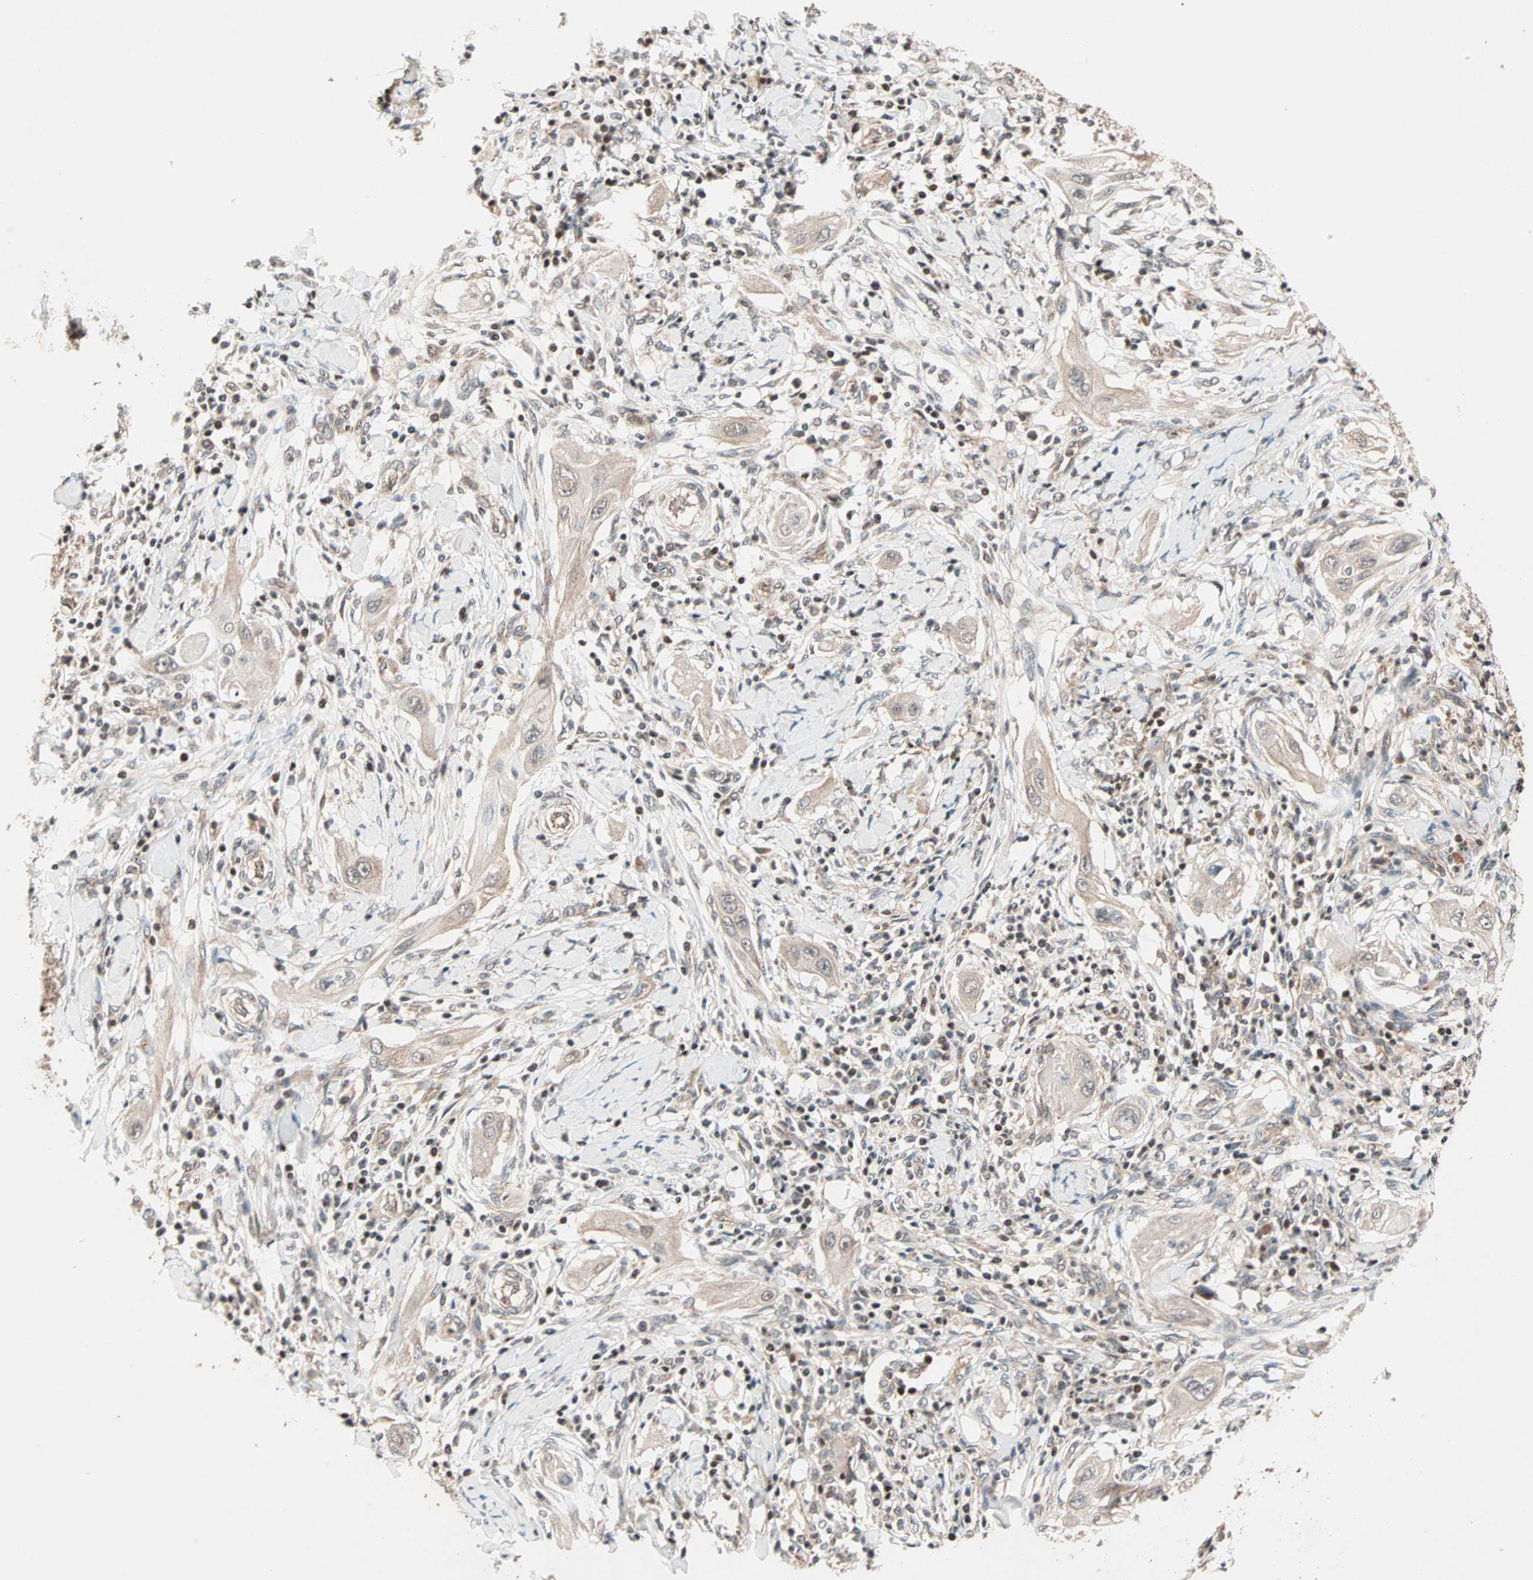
{"staining": {"intensity": "weak", "quantity": ">75%", "location": "cytoplasmic/membranous"}, "tissue": "lung cancer", "cell_type": "Tumor cells", "image_type": "cancer", "snomed": [{"axis": "morphology", "description": "Squamous cell carcinoma, NOS"}, {"axis": "topography", "description": "Lung"}], "caption": "DAB immunohistochemical staining of human lung cancer displays weak cytoplasmic/membranous protein expression in approximately >75% of tumor cells.", "gene": "HECW1", "patient": {"sex": "female", "age": 47}}